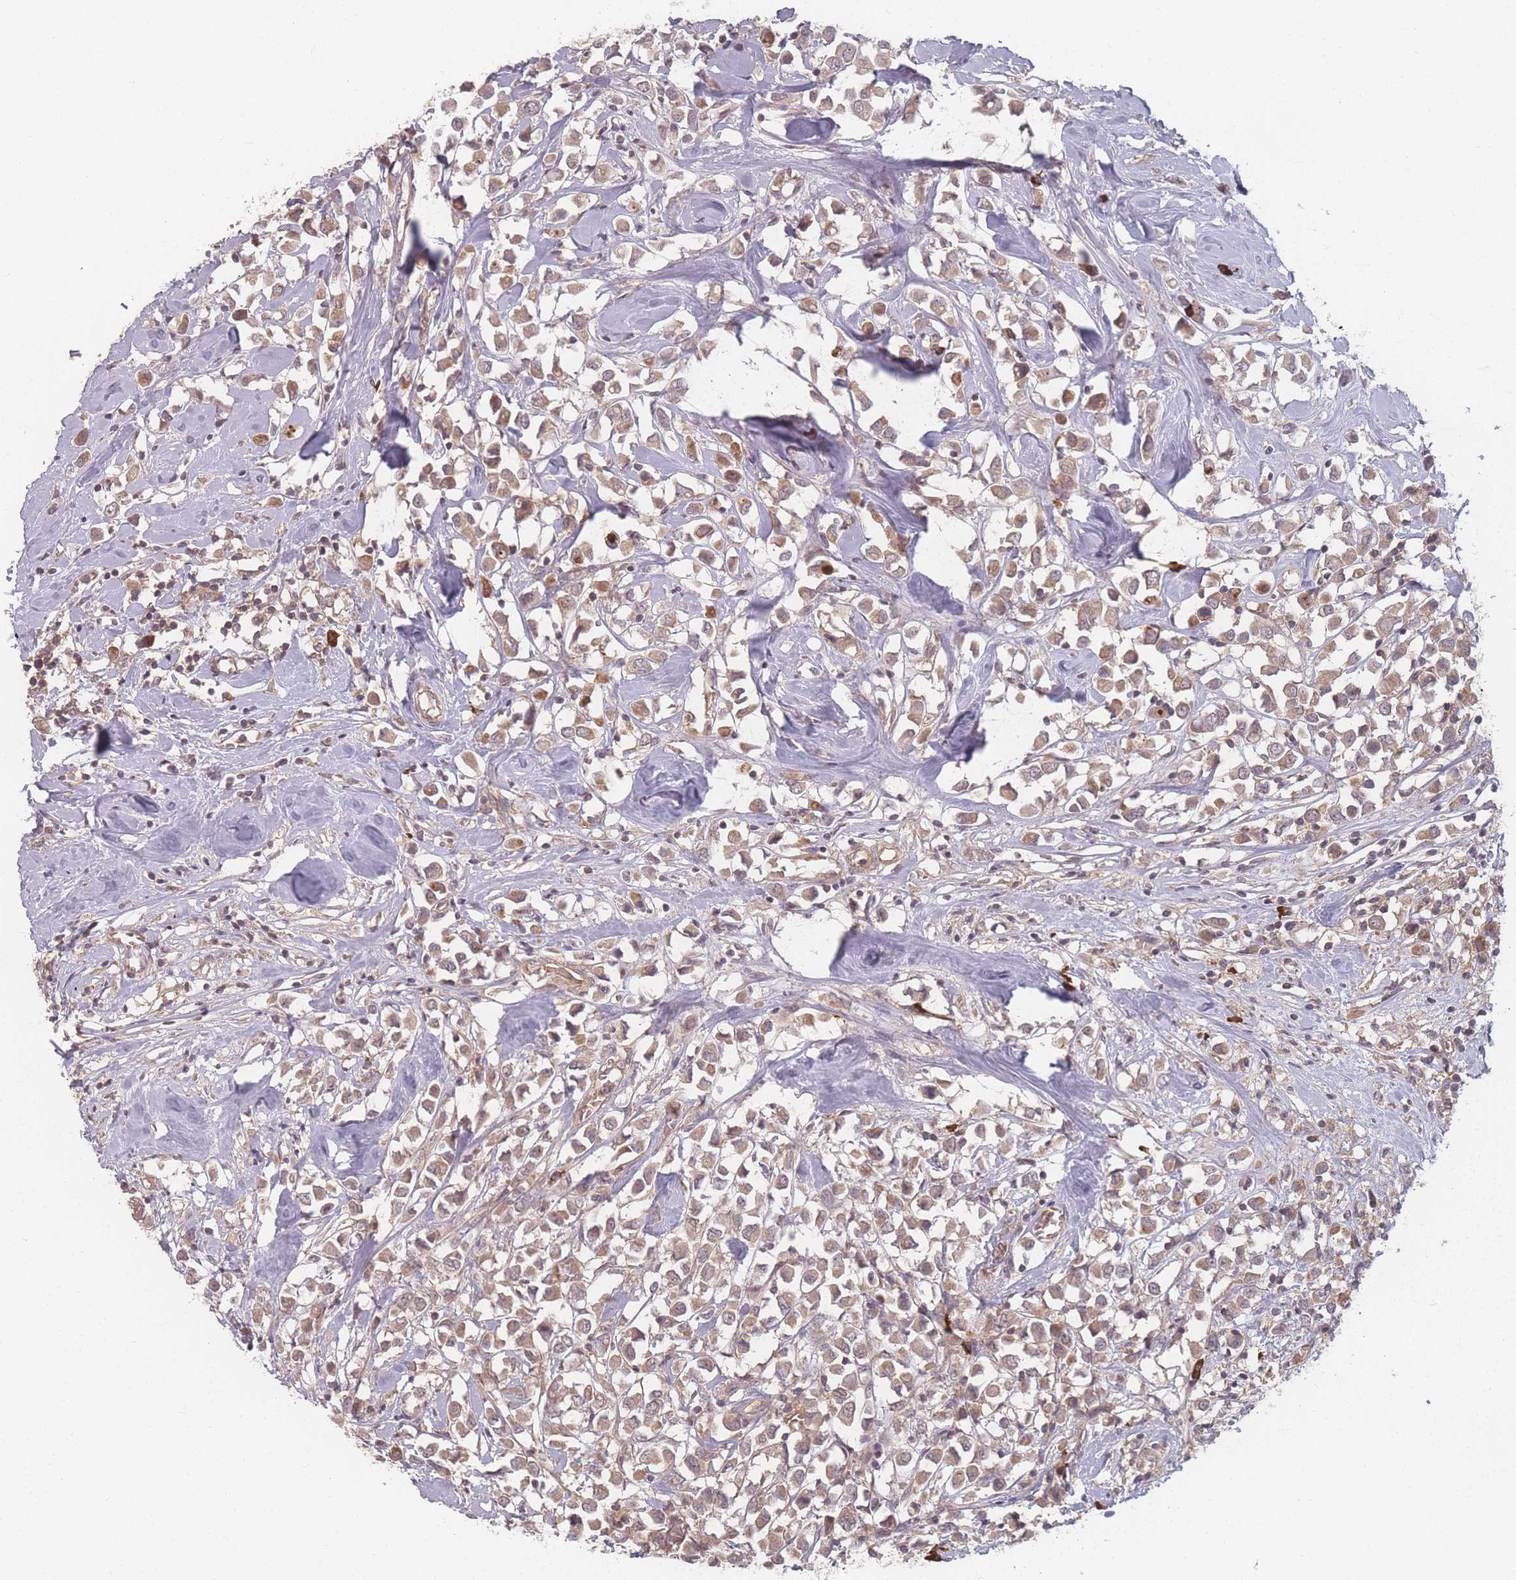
{"staining": {"intensity": "weak", "quantity": ">75%", "location": "cytoplasmic/membranous"}, "tissue": "breast cancer", "cell_type": "Tumor cells", "image_type": "cancer", "snomed": [{"axis": "morphology", "description": "Duct carcinoma"}, {"axis": "topography", "description": "Breast"}], "caption": "This histopathology image reveals immunohistochemistry staining of breast intraductal carcinoma, with low weak cytoplasmic/membranous expression in about >75% of tumor cells.", "gene": "HAGH", "patient": {"sex": "female", "age": 61}}